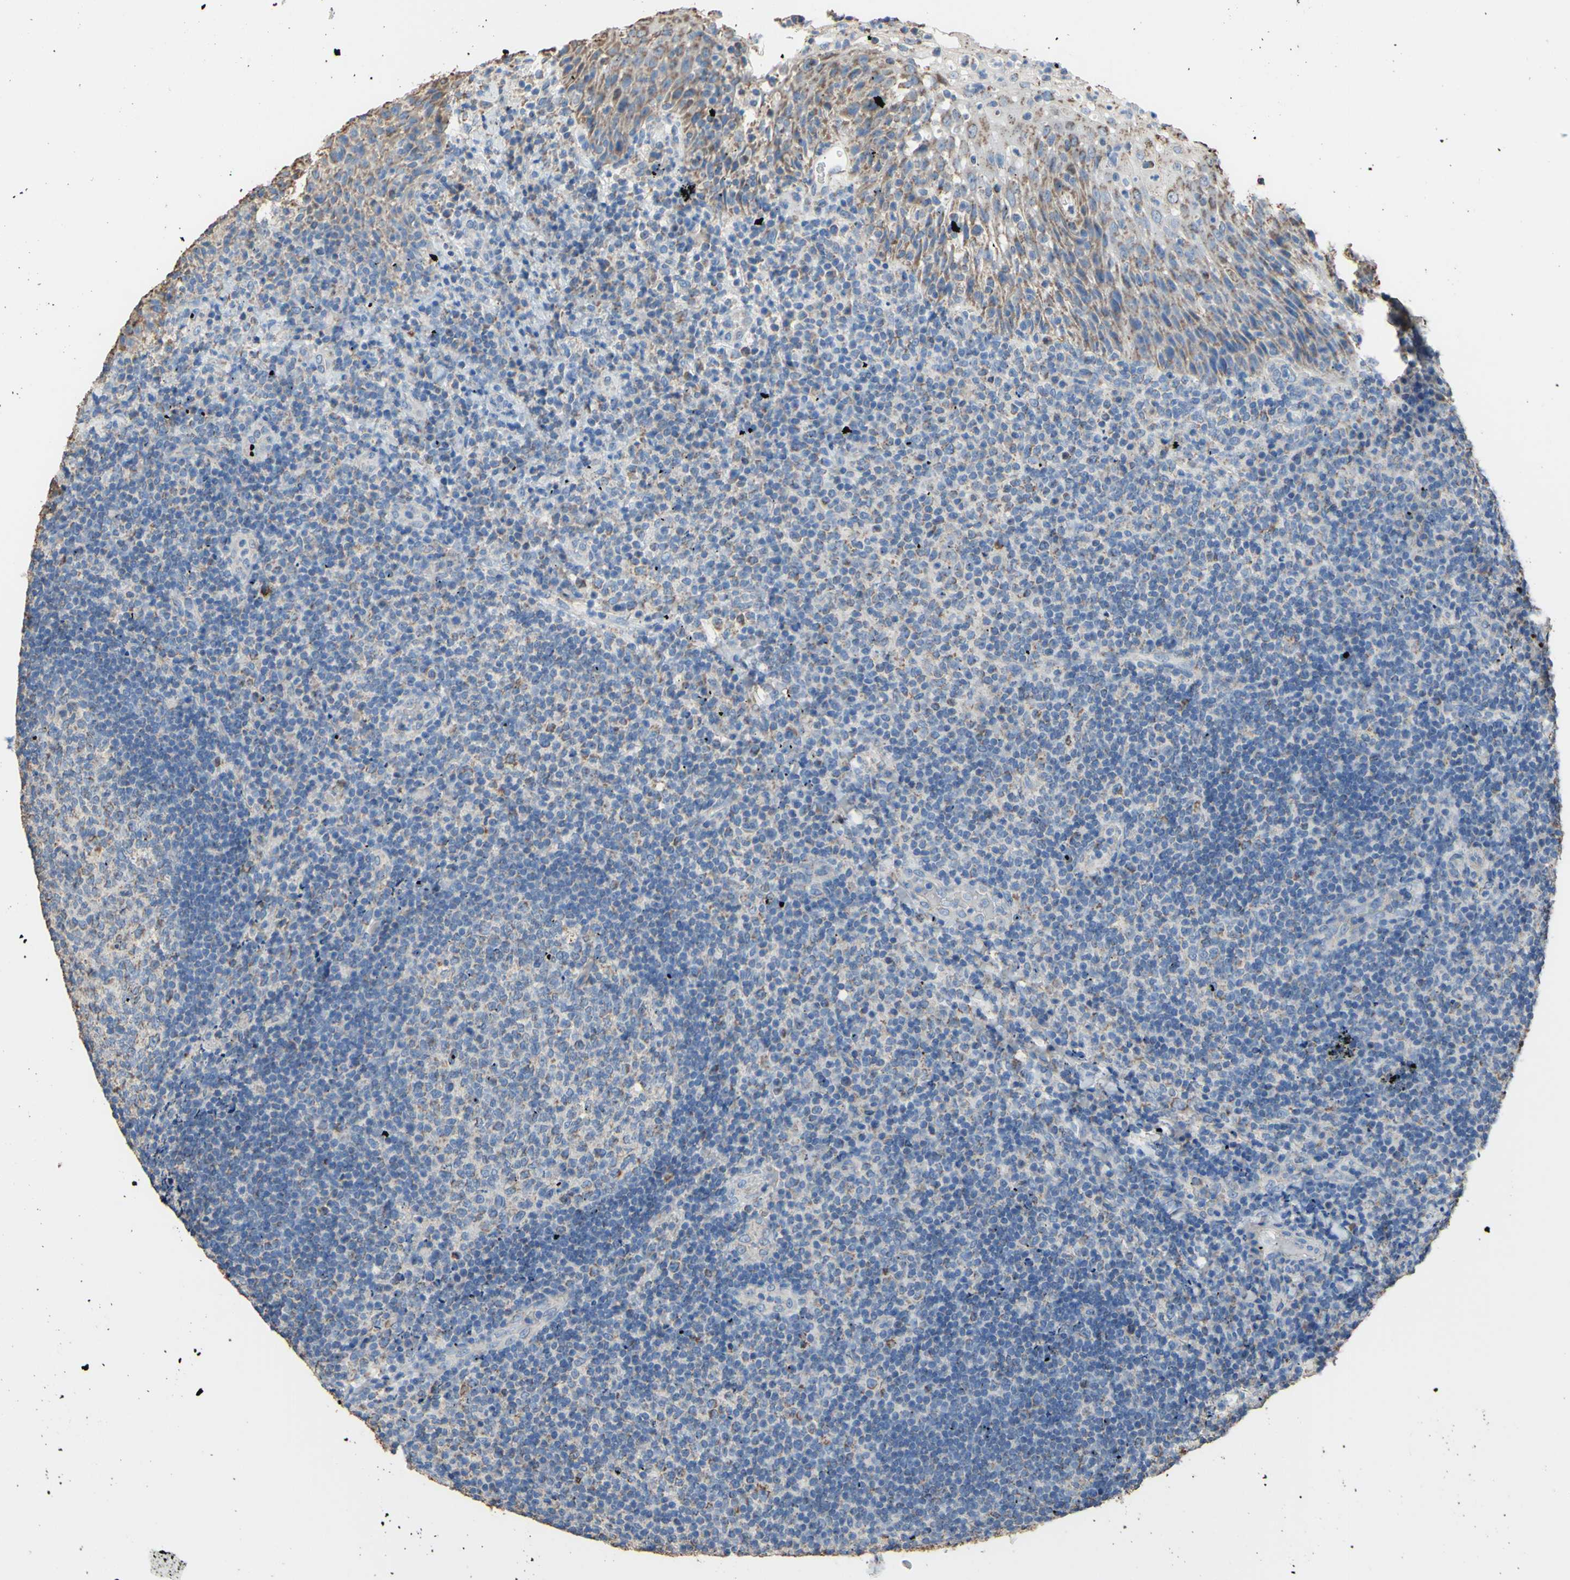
{"staining": {"intensity": "weak", "quantity": "<25%", "location": "cytoplasmic/membranous"}, "tissue": "lymphoma", "cell_type": "Tumor cells", "image_type": "cancer", "snomed": [{"axis": "morphology", "description": "Malignant lymphoma, non-Hodgkin's type, High grade"}, {"axis": "topography", "description": "Tonsil"}], "caption": "Tumor cells show no significant protein expression in lymphoma. (Brightfield microscopy of DAB (3,3'-diaminobenzidine) IHC at high magnification).", "gene": "CMKLR2", "patient": {"sex": "female", "age": 36}}